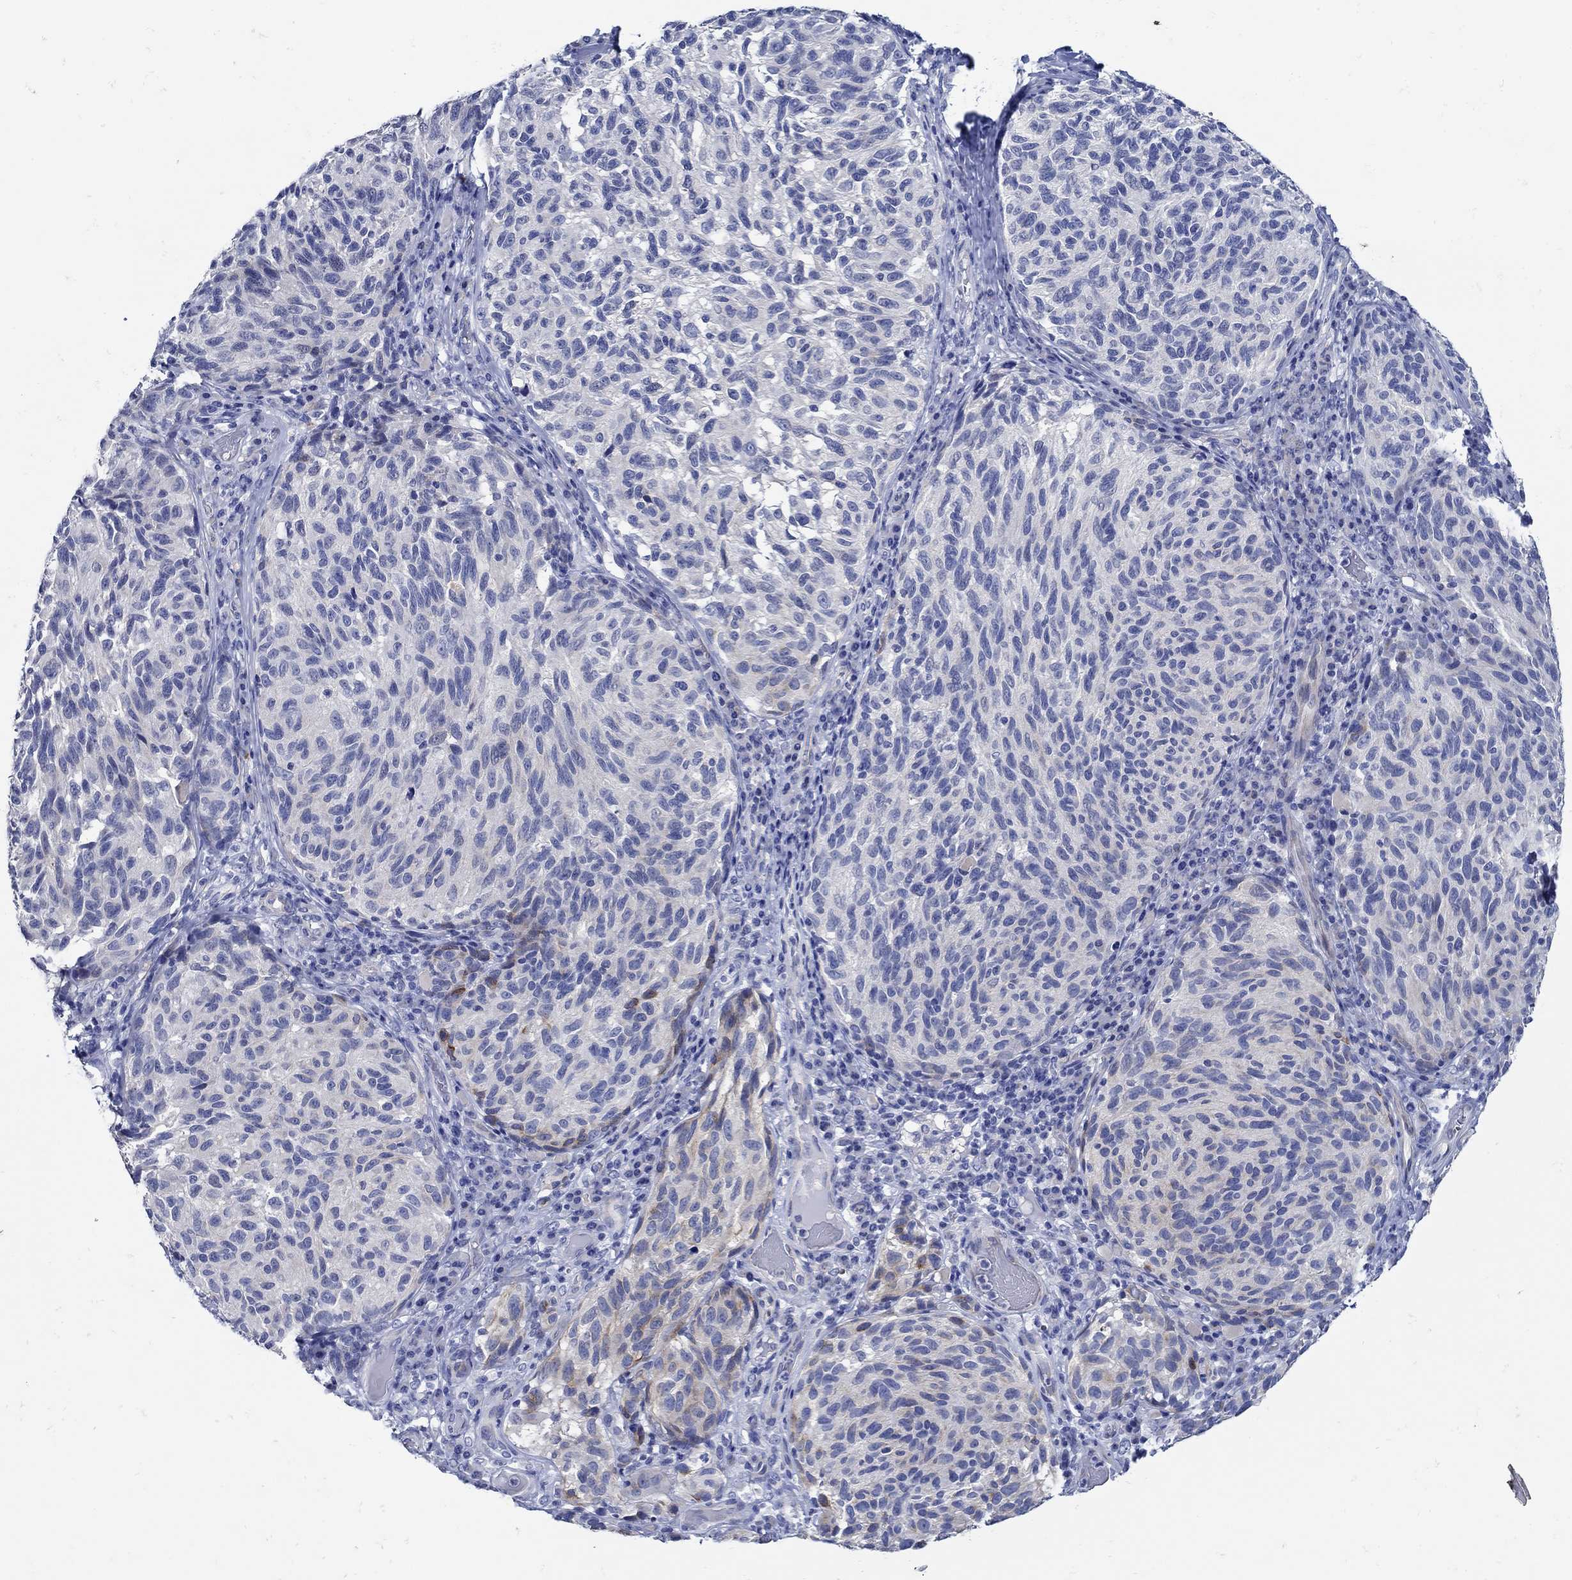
{"staining": {"intensity": "negative", "quantity": "none", "location": "none"}, "tissue": "melanoma", "cell_type": "Tumor cells", "image_type": "cancer", "snomed": [{"axis": "morphology", "description": "Malignant melanoma, NOS"}, {"axis": "topography", "description": "Skin"}], "caption": "This is an immunohistochemistry (IHC) micrograph of melanoma. There is no staining in tumor cells.", "gene": "NOS1", "patient": {"sex": "female", "age": 73}}